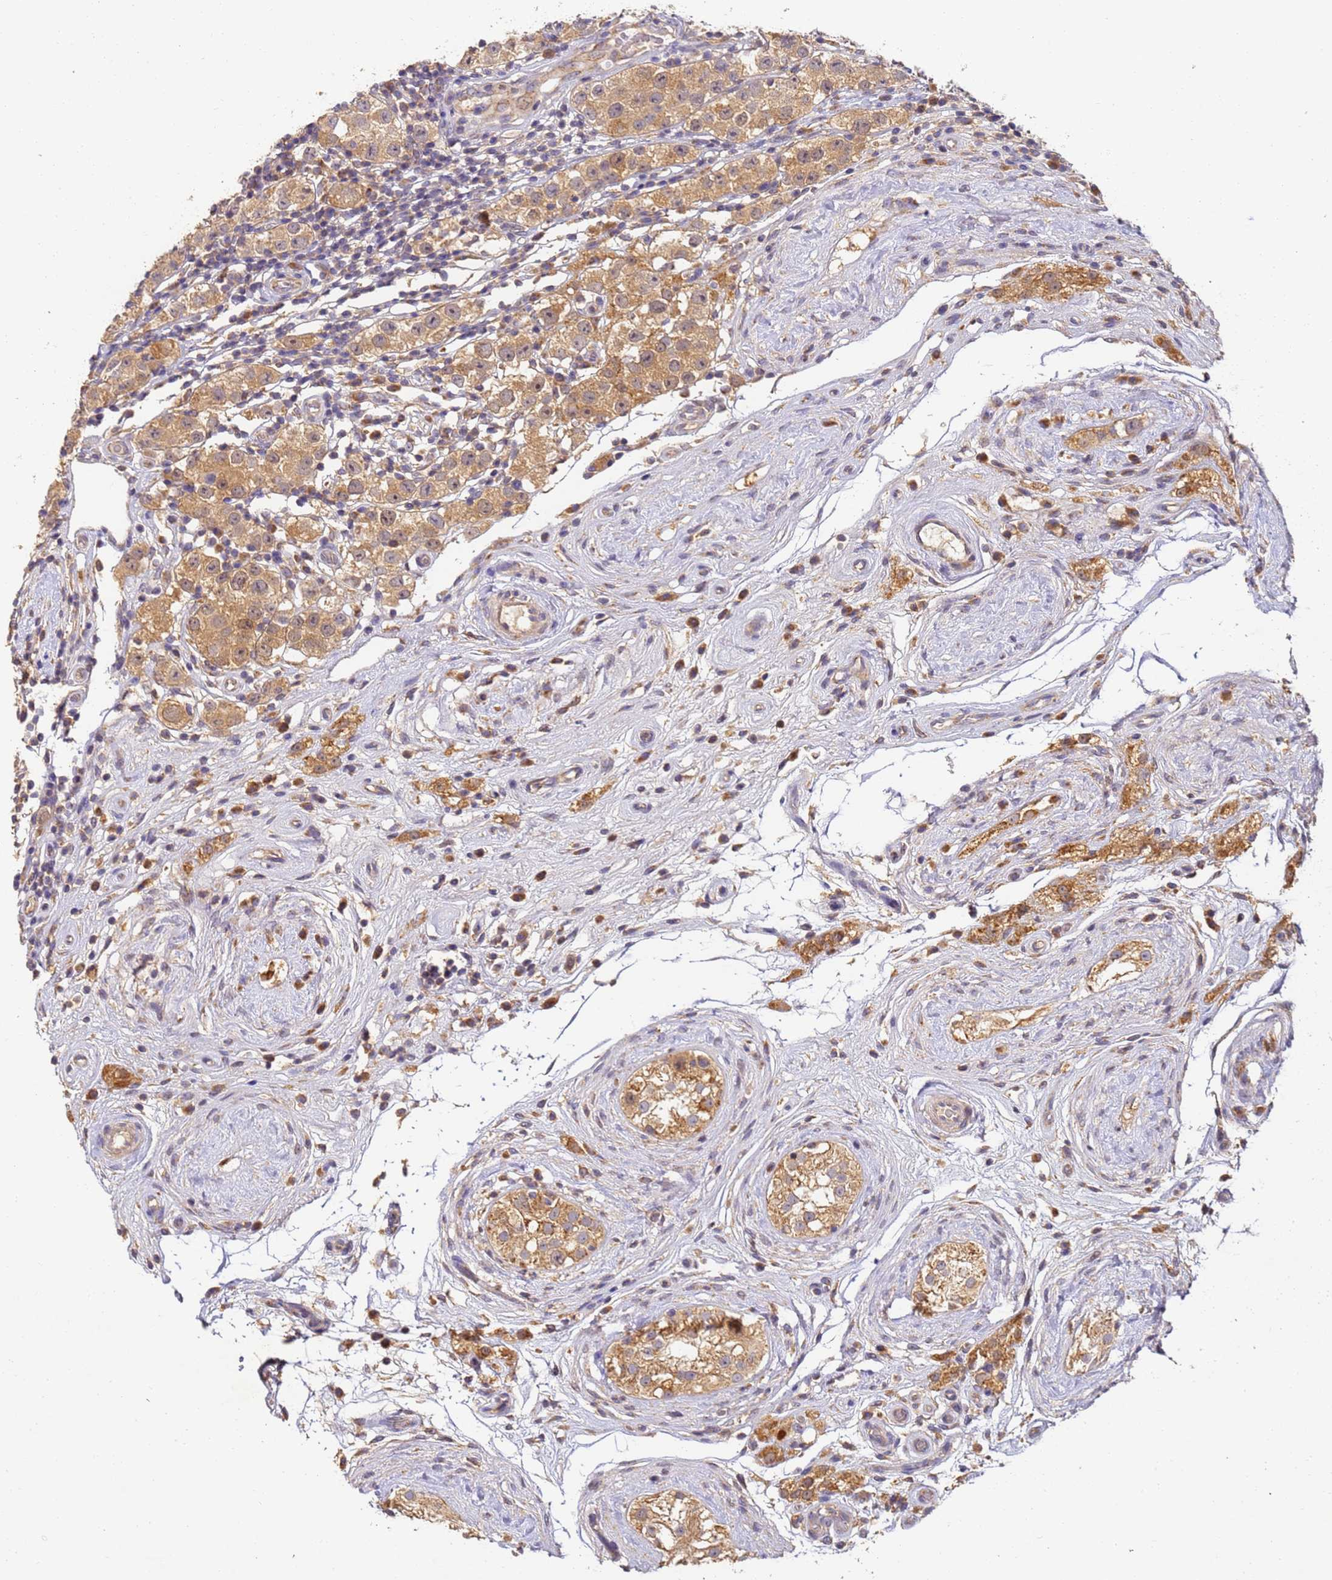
{"staining": {"intensity": "moderate", "quantity": ">75%", "location": "cytoplasmic/membranous,nuclear"}, "tissue": "testis cancer", "cell_type": "Tumor cells", "image_type": "cancer", "snomed": [{"axis": "morphology", "description": "Seminoma, NOS"}, {"axis": "topography", "description": "Testis"}], "caption": "Testis cancer stained for a protein (brown) displays moderate cytoplasmic/membranous and nuclear positive staining in about >75% of tumor cells.", "gene": "TIGAR", "patient": {"sex": "male", "age": 34}}